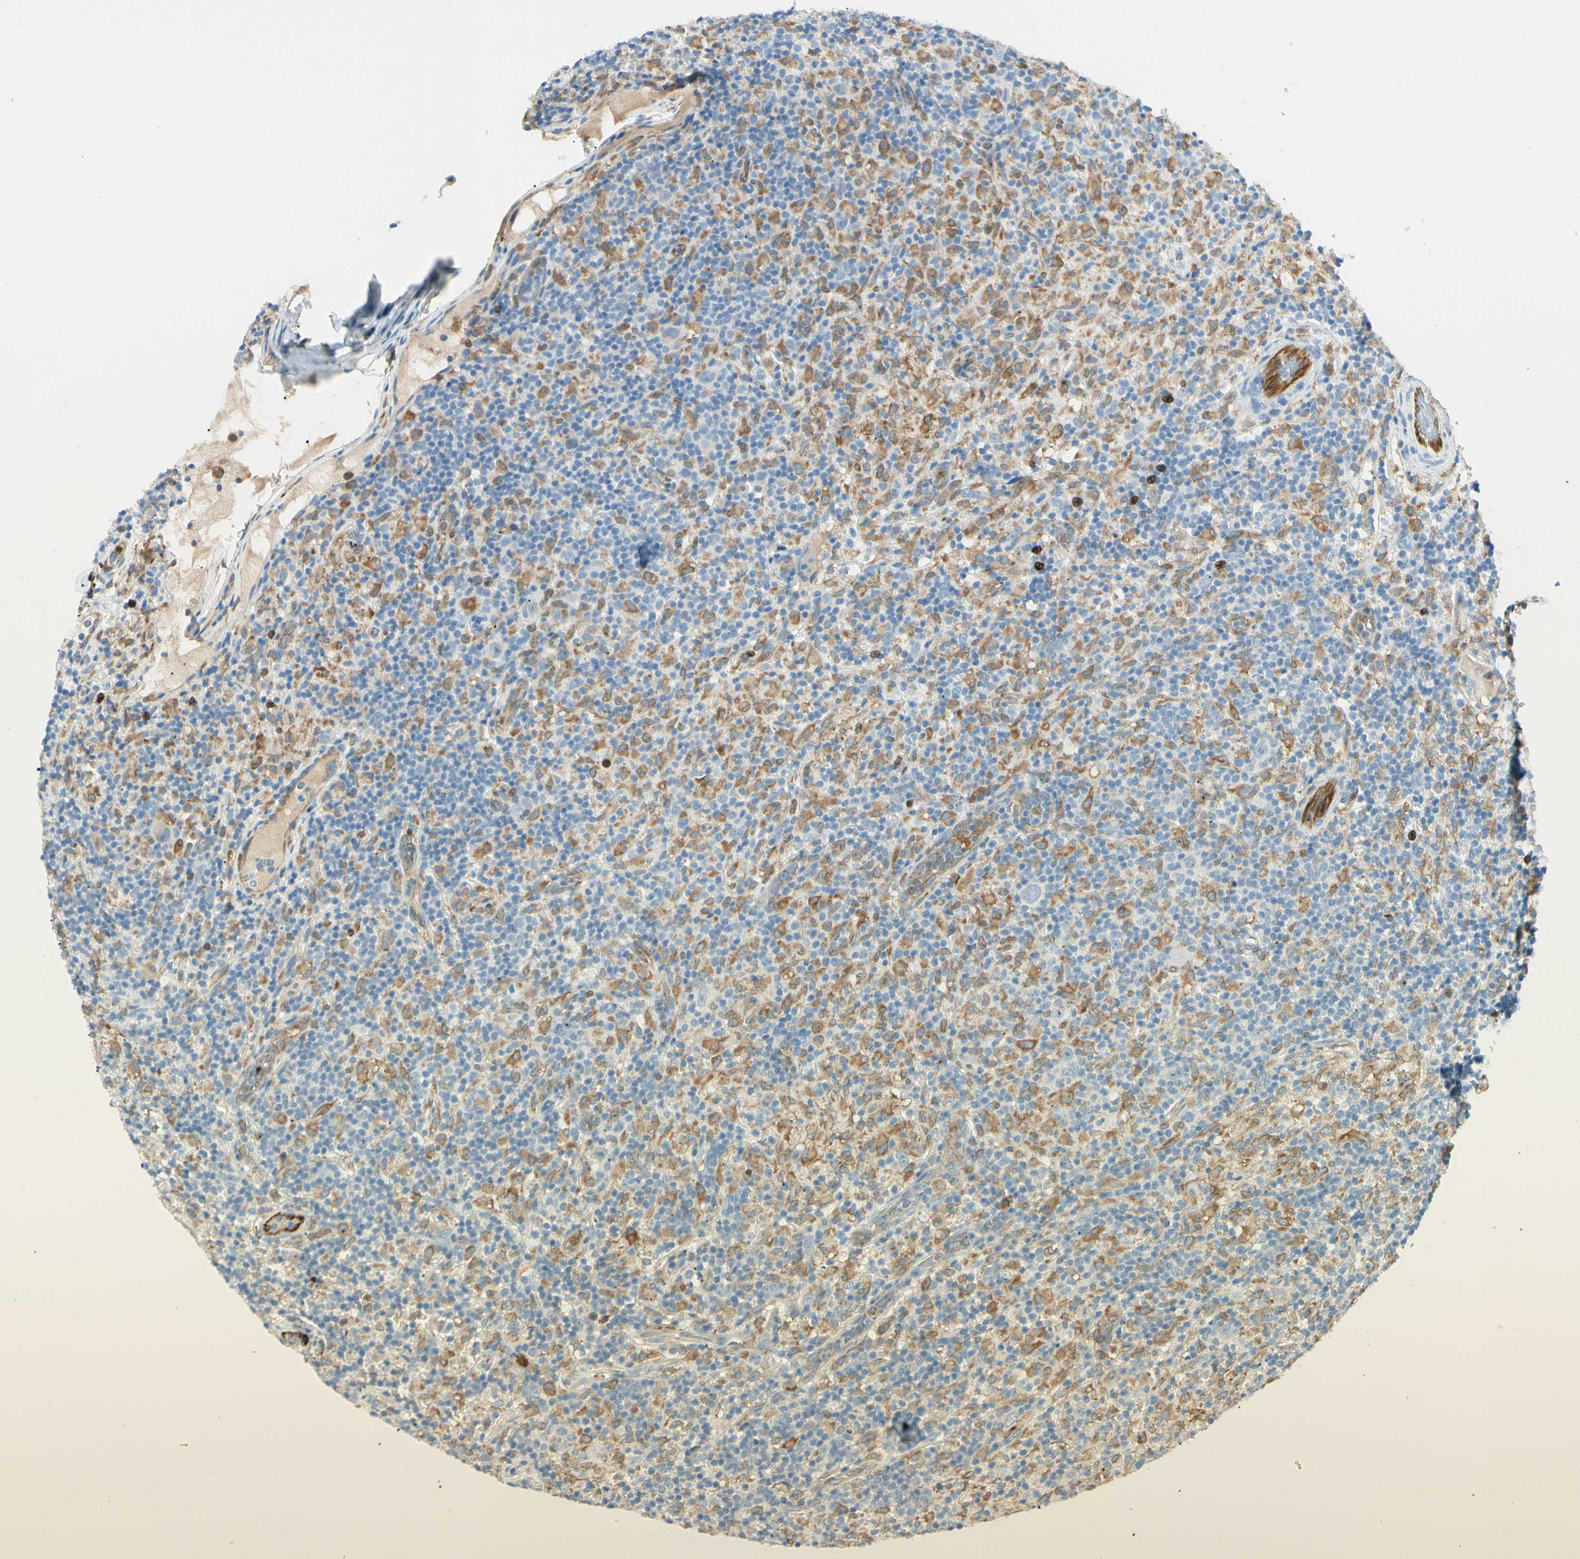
{"staining": {"intensity": "negative", "quantity": "none", "location": "none"}, "tissue": "lymphoma", "cell_type": "Tumor cells", "image_type": "cancer", "snomed": [{"axis": "morphology", "description": "Hodgkin's disease, NOS"}, {"axis": "topography", "description": "Lymph node"}], "caption": "Immunohistochemistry (IHC) histopathology image of neoplastic tissue: lymphoma stained with DAB reveals no significant protein staining in tumor cells.", "gene": "LPCAT2", "patient": {"sex": "male", "age": 70}}